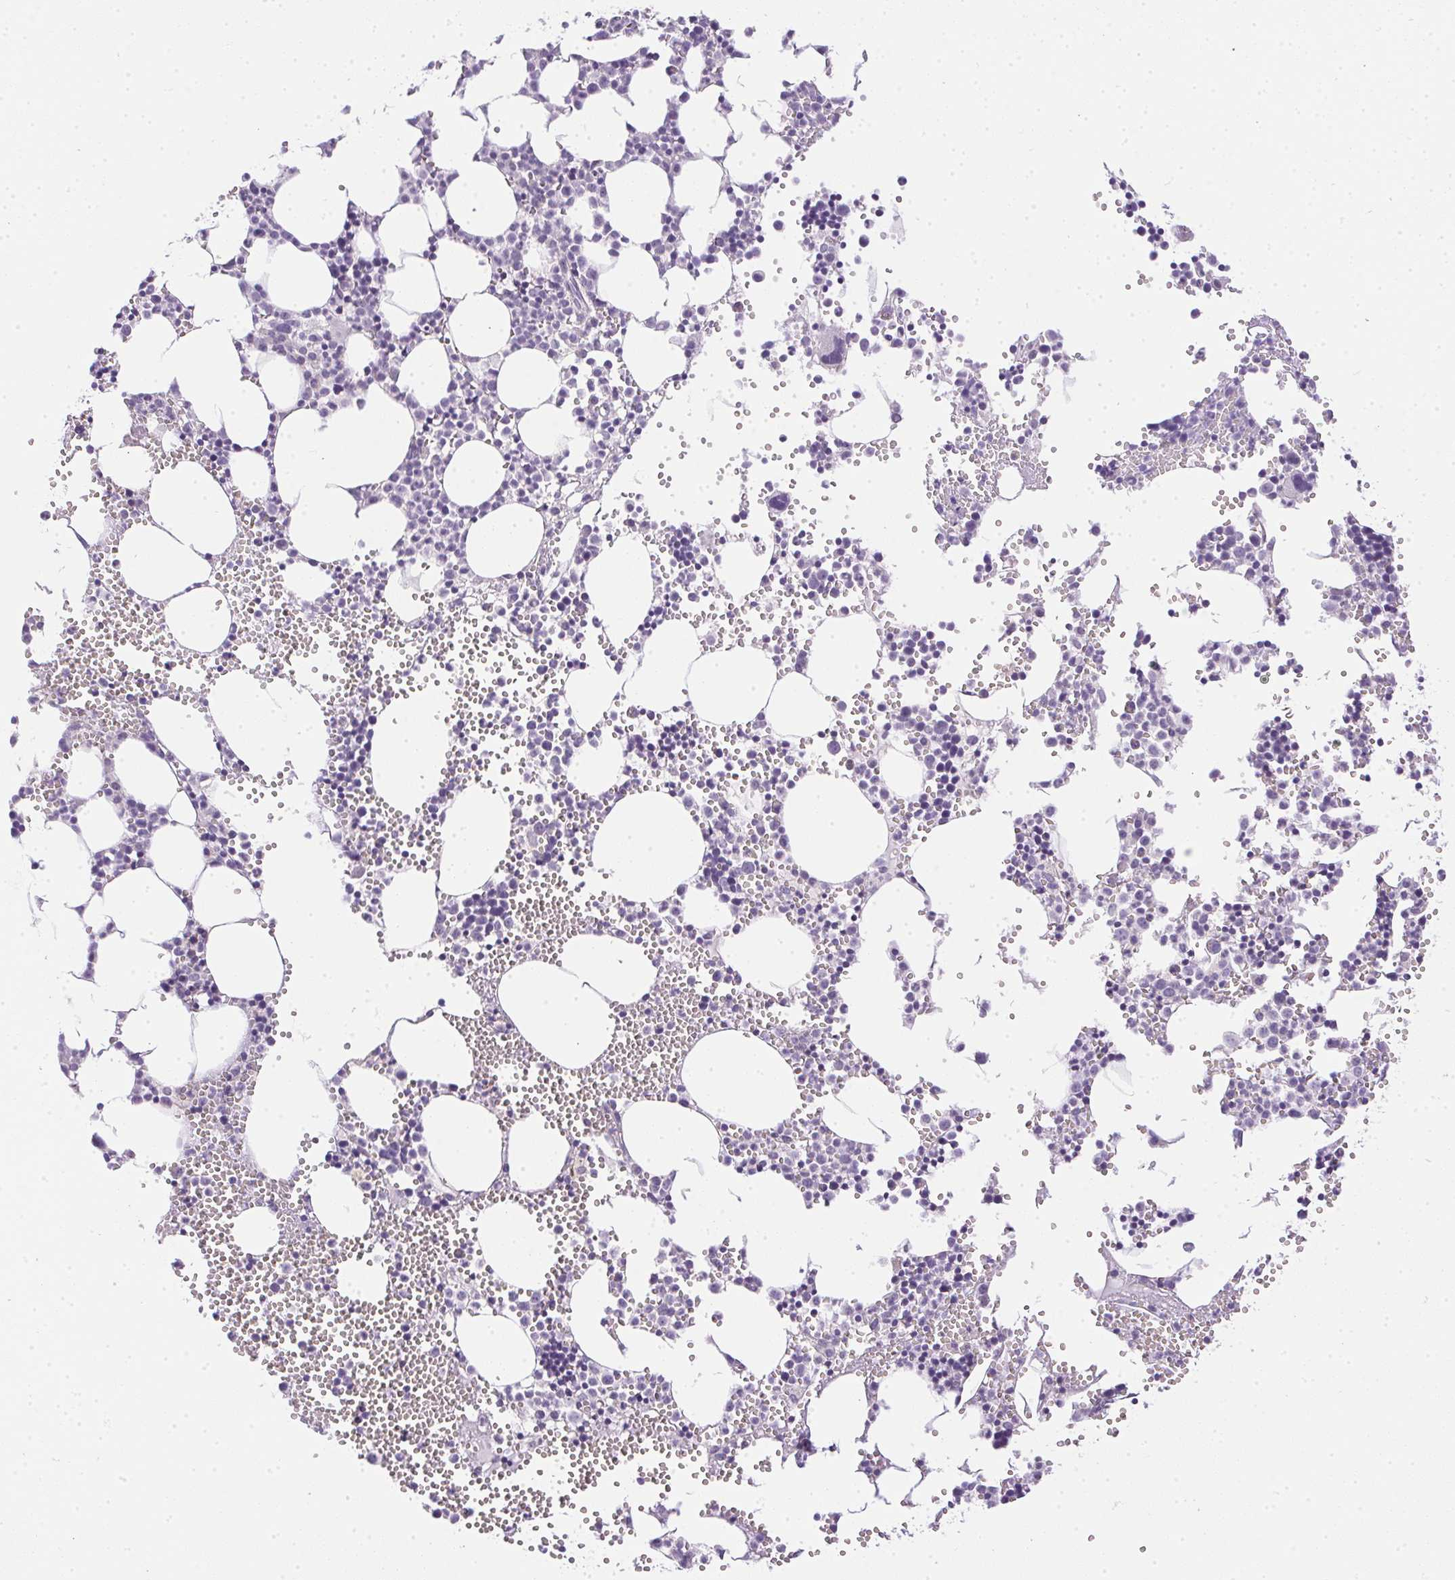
{"staining": {"intensity": "negative", "quantity": "none", "location": "none"}, "tissue": "bone marrow", "cell_type": "Hematopoietic cells", "image_type": "normal", "snomed": [{"axis": "morphology", "description": "Normal tissue, NOS"}, {"axis": "topography", "description": "Bone marrow"}], "caption": "Immunohistochemical staining of normal human bone marrow displays no significant staining in hematopoietic cells.", "gene": "PRL", "patient": {"sex": "male", "age": 89}}